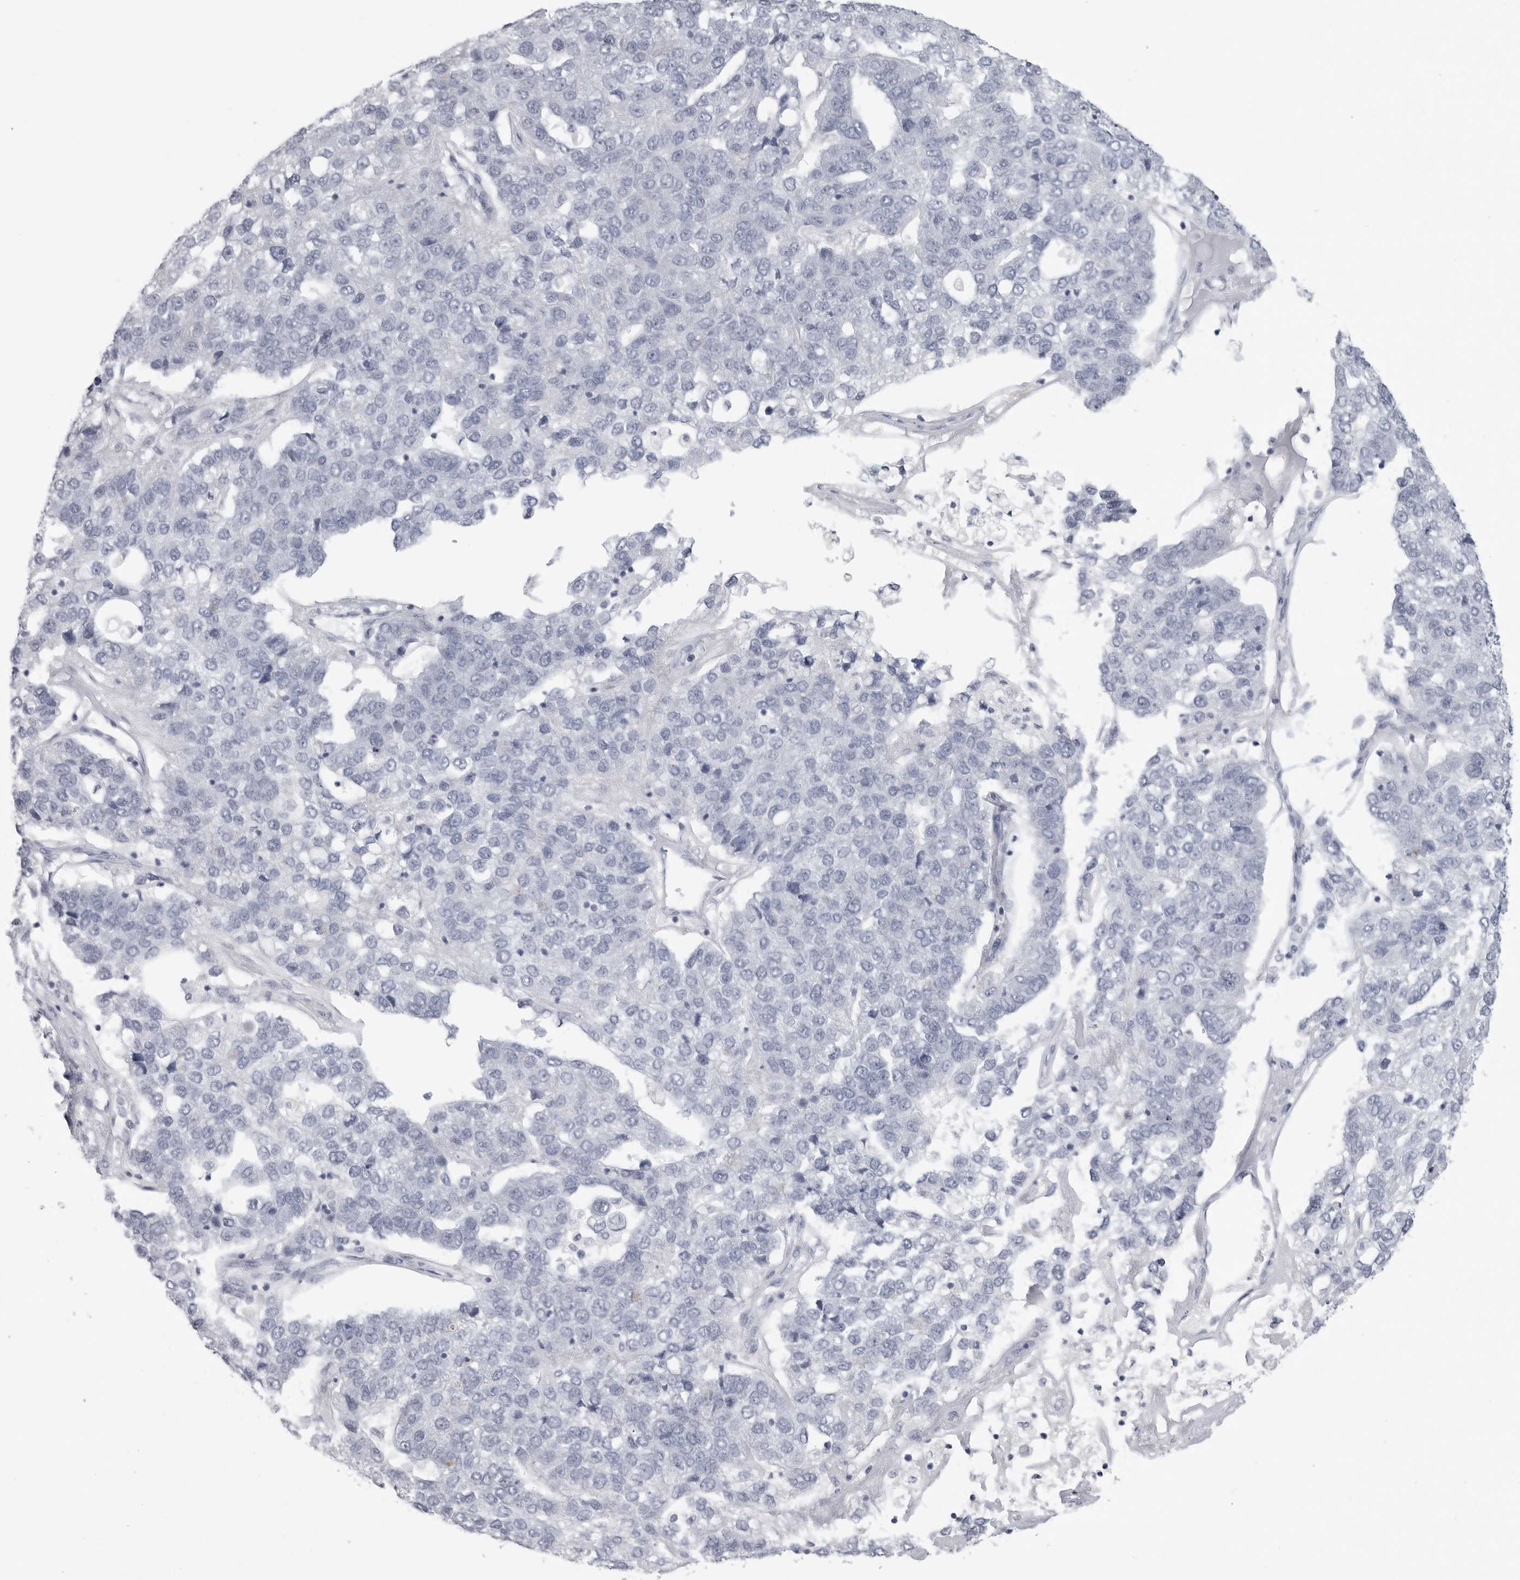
{"staining": {"intensity": "negative", "quantity": "none", "location": "none"}, "tissue": "pancreatic cancer", "cell_type": "Tumor cells", "image_type": "cancer", "snomed": [{"axis": "morphology", "description": "Adenocarcinoma, NOS"}, {"axis": "topography", "description": "Pancreas"}], "caption": "Immunohistochemistry (IHC) micrograph of human pancreatic cancer stained for a protein (brown), which exhibits no positivity in tumor cells. (Immunohistochemistry, brightfield microscopy, high magnification).", "gene": "LY6D", "patient": {"sex": "female", "age": 61}}